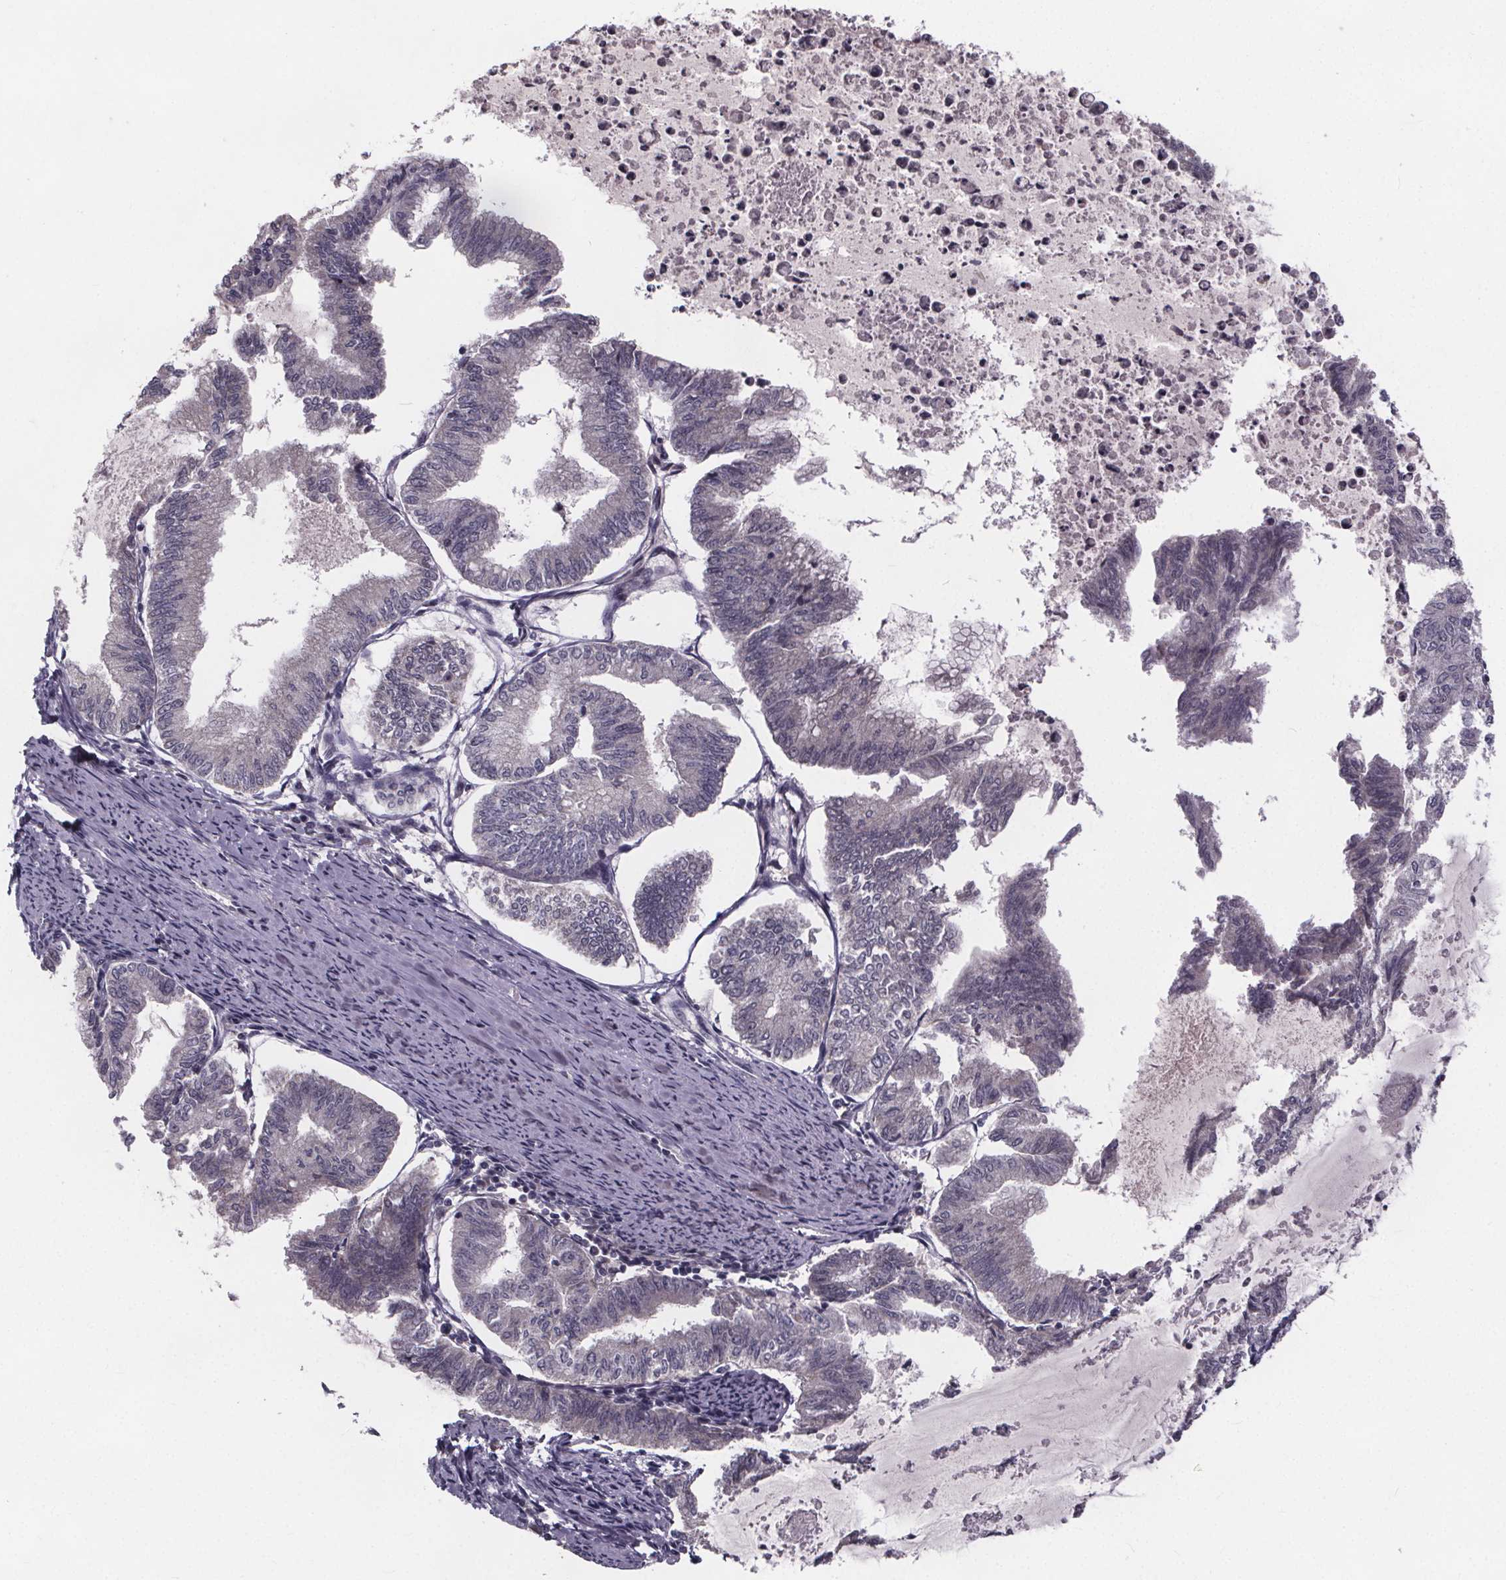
{"staining": {"intensity": "negative", "quantity": "none", "location": "none"}, "tissue": "endometrial cancer", "cell_type": "Tumor cells", "image_type": "cancer", "snomed": [{"axis": "morphology", "description": "Adenocarcinoma, NOS"}, {"axis": "topography", "description": "Endometrium"}], "caption": "Adenocarcinoma (endometrial) stained for a protein using immunohistochemistry (IHC) demonstrates no staining tumor cells.", "gene": "FAM181B", "patient": {"sex": "female", "age": 79}}